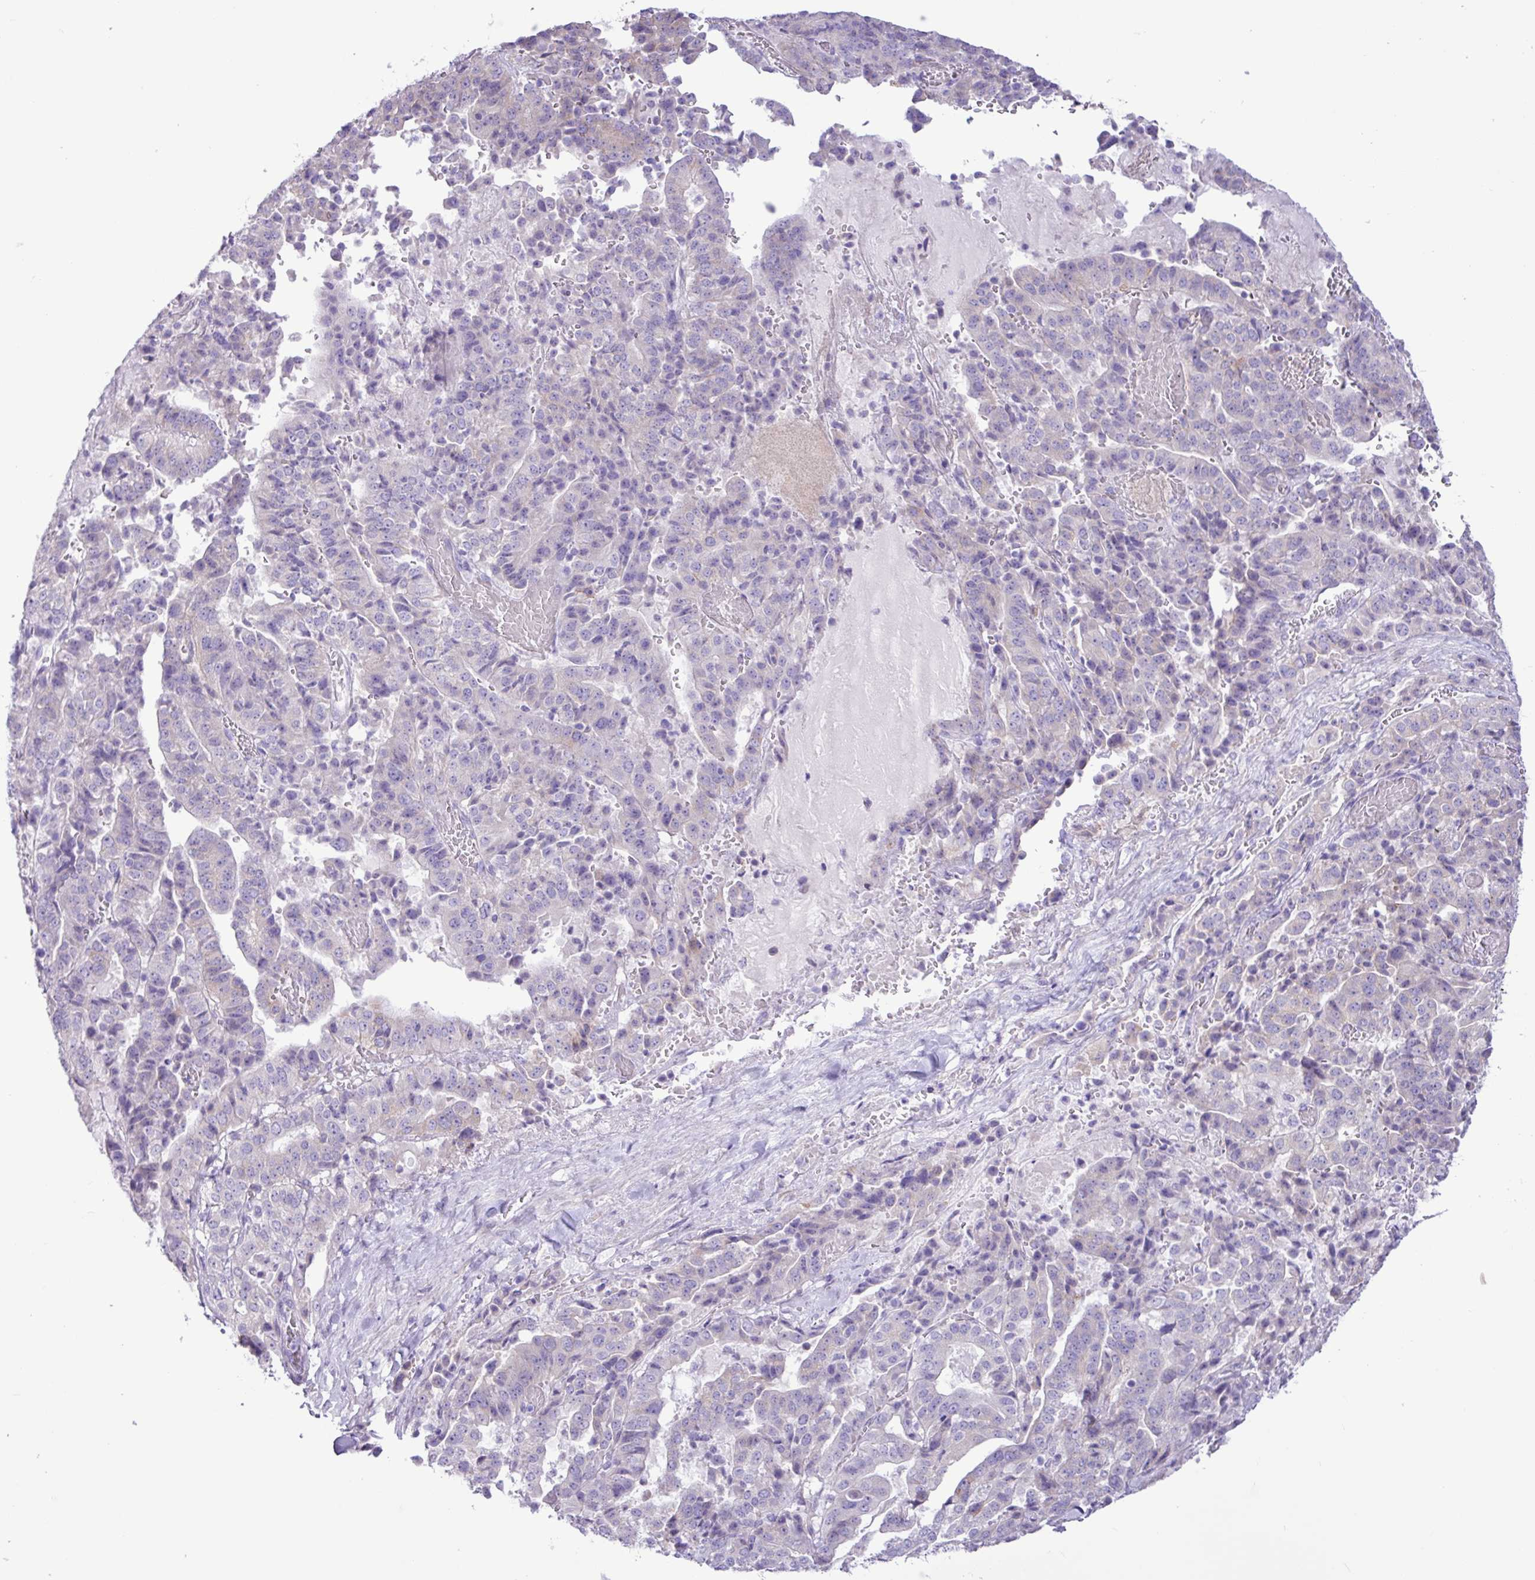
{"staining": {"intensity": "negative", "quantity": "none", "location": "none"}, "tissue": "stomach cancer", "cell_type": "Tumor cells", "image_type": "cancer", "snomed": [{"axis": "morphology", "description": "Adenocarcinoma, NOS"}, {"axis": "topography", "description": "Stomach"}], "caption": "Tumor cells are negative for brown protein staining in stomach adenocarcinoma.", "gene": "SLC38A1", "patient": {"sex": "male", "age": 48}}